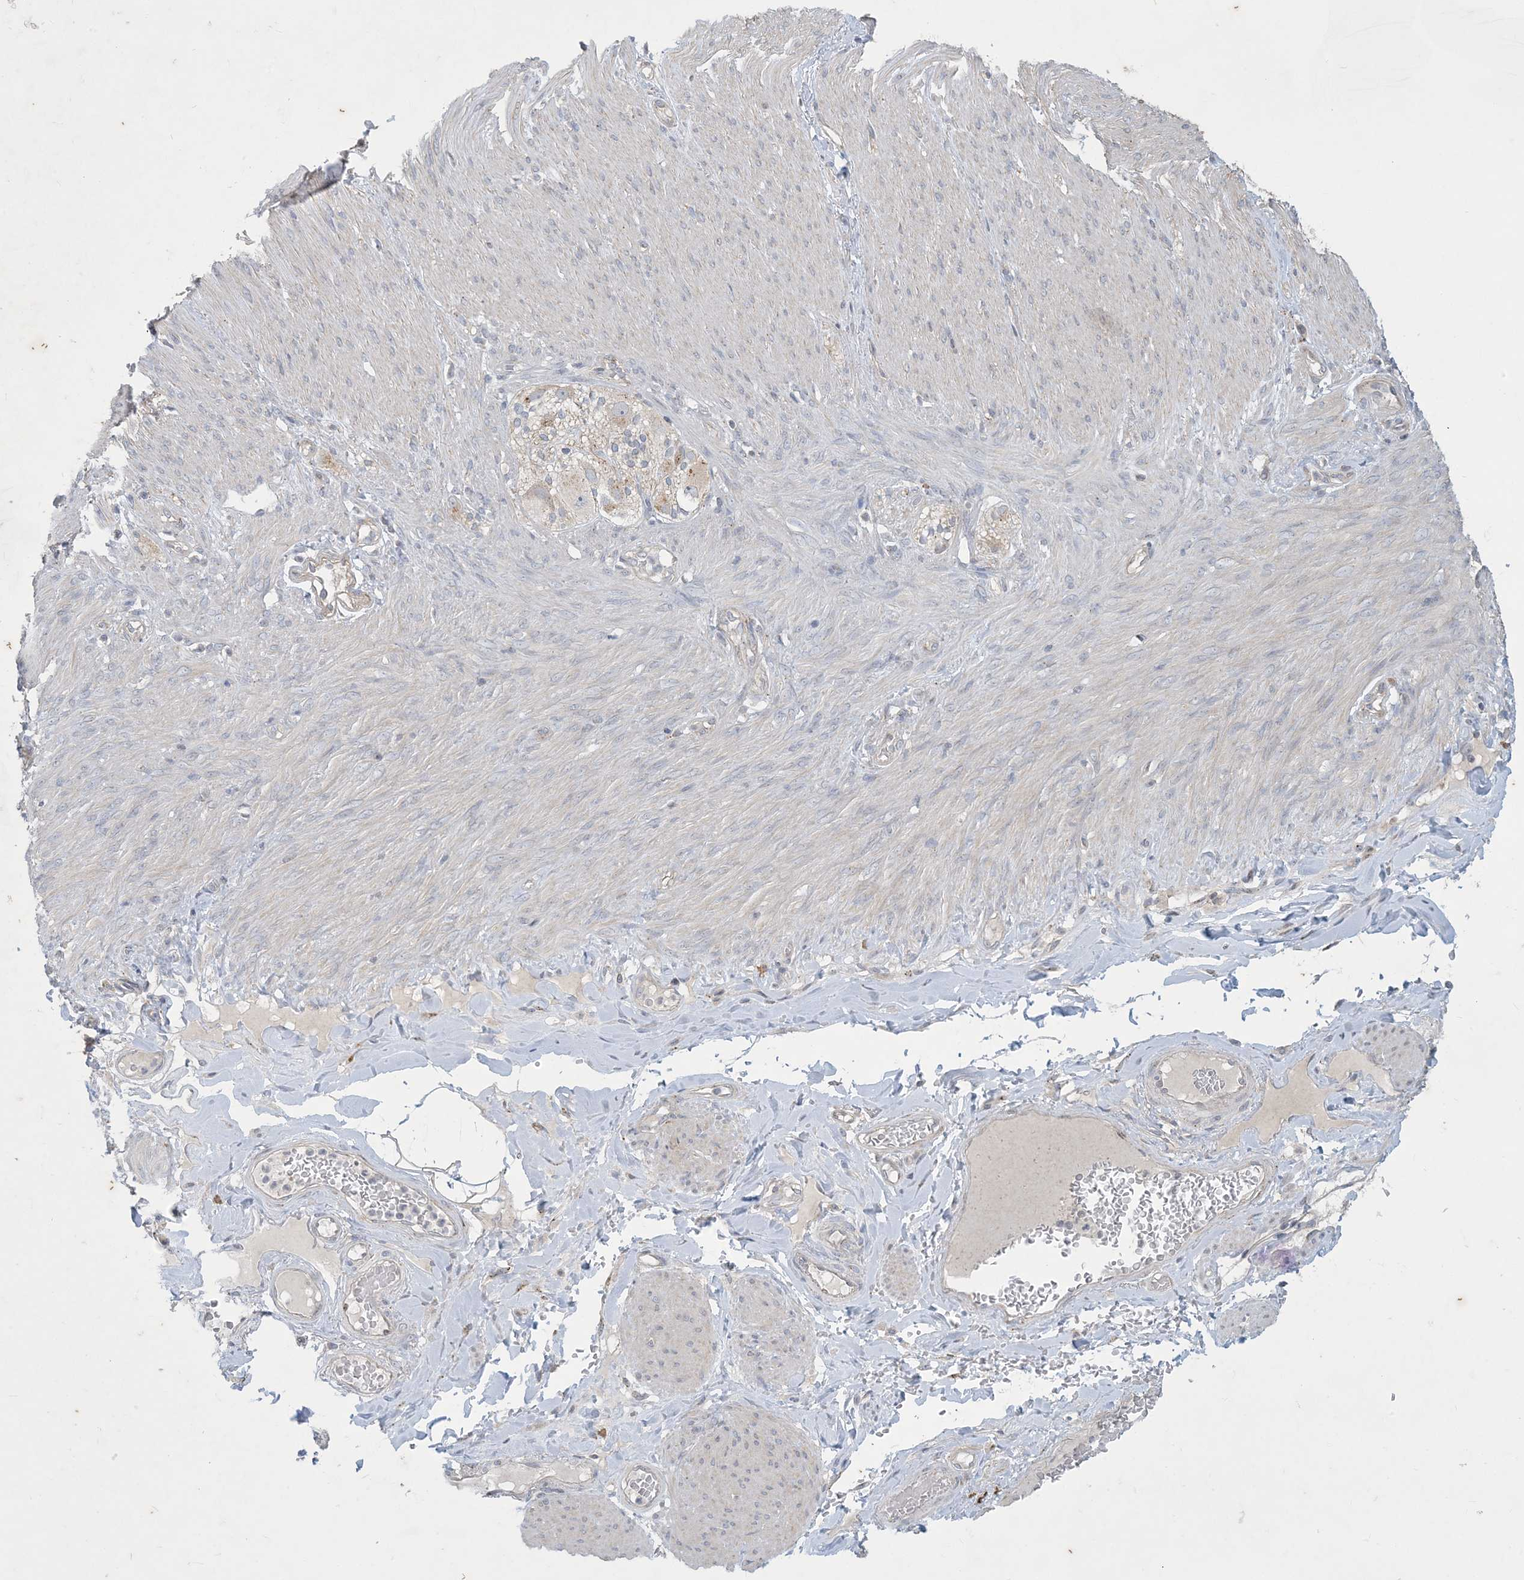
{"staining": {"intensity": "negative", "quantity": "none", "location": "none"}, "tissue": "adipose tissue", "cell_type": "Adipocytes", "image_type": "normal", "snomed": [{"axis": "morphology", "description": "Normal tissue, NOS"}, {"axis": "topography", "description": "Colon"}, {"axis": "topography", "description": "Peripheral nerve tissue"}], "caption": "High power microscopy histopathology image of an IHC micrograph of normal adipose tissue, revealing no significant expression in adipocytes. (Stains: DAB IHC with hematoxylin counter stain, Microscopy: brightfield microscopy at high magnification).", "gene": "CCDC14", "patient": {"sex": "female", "age": 61}}